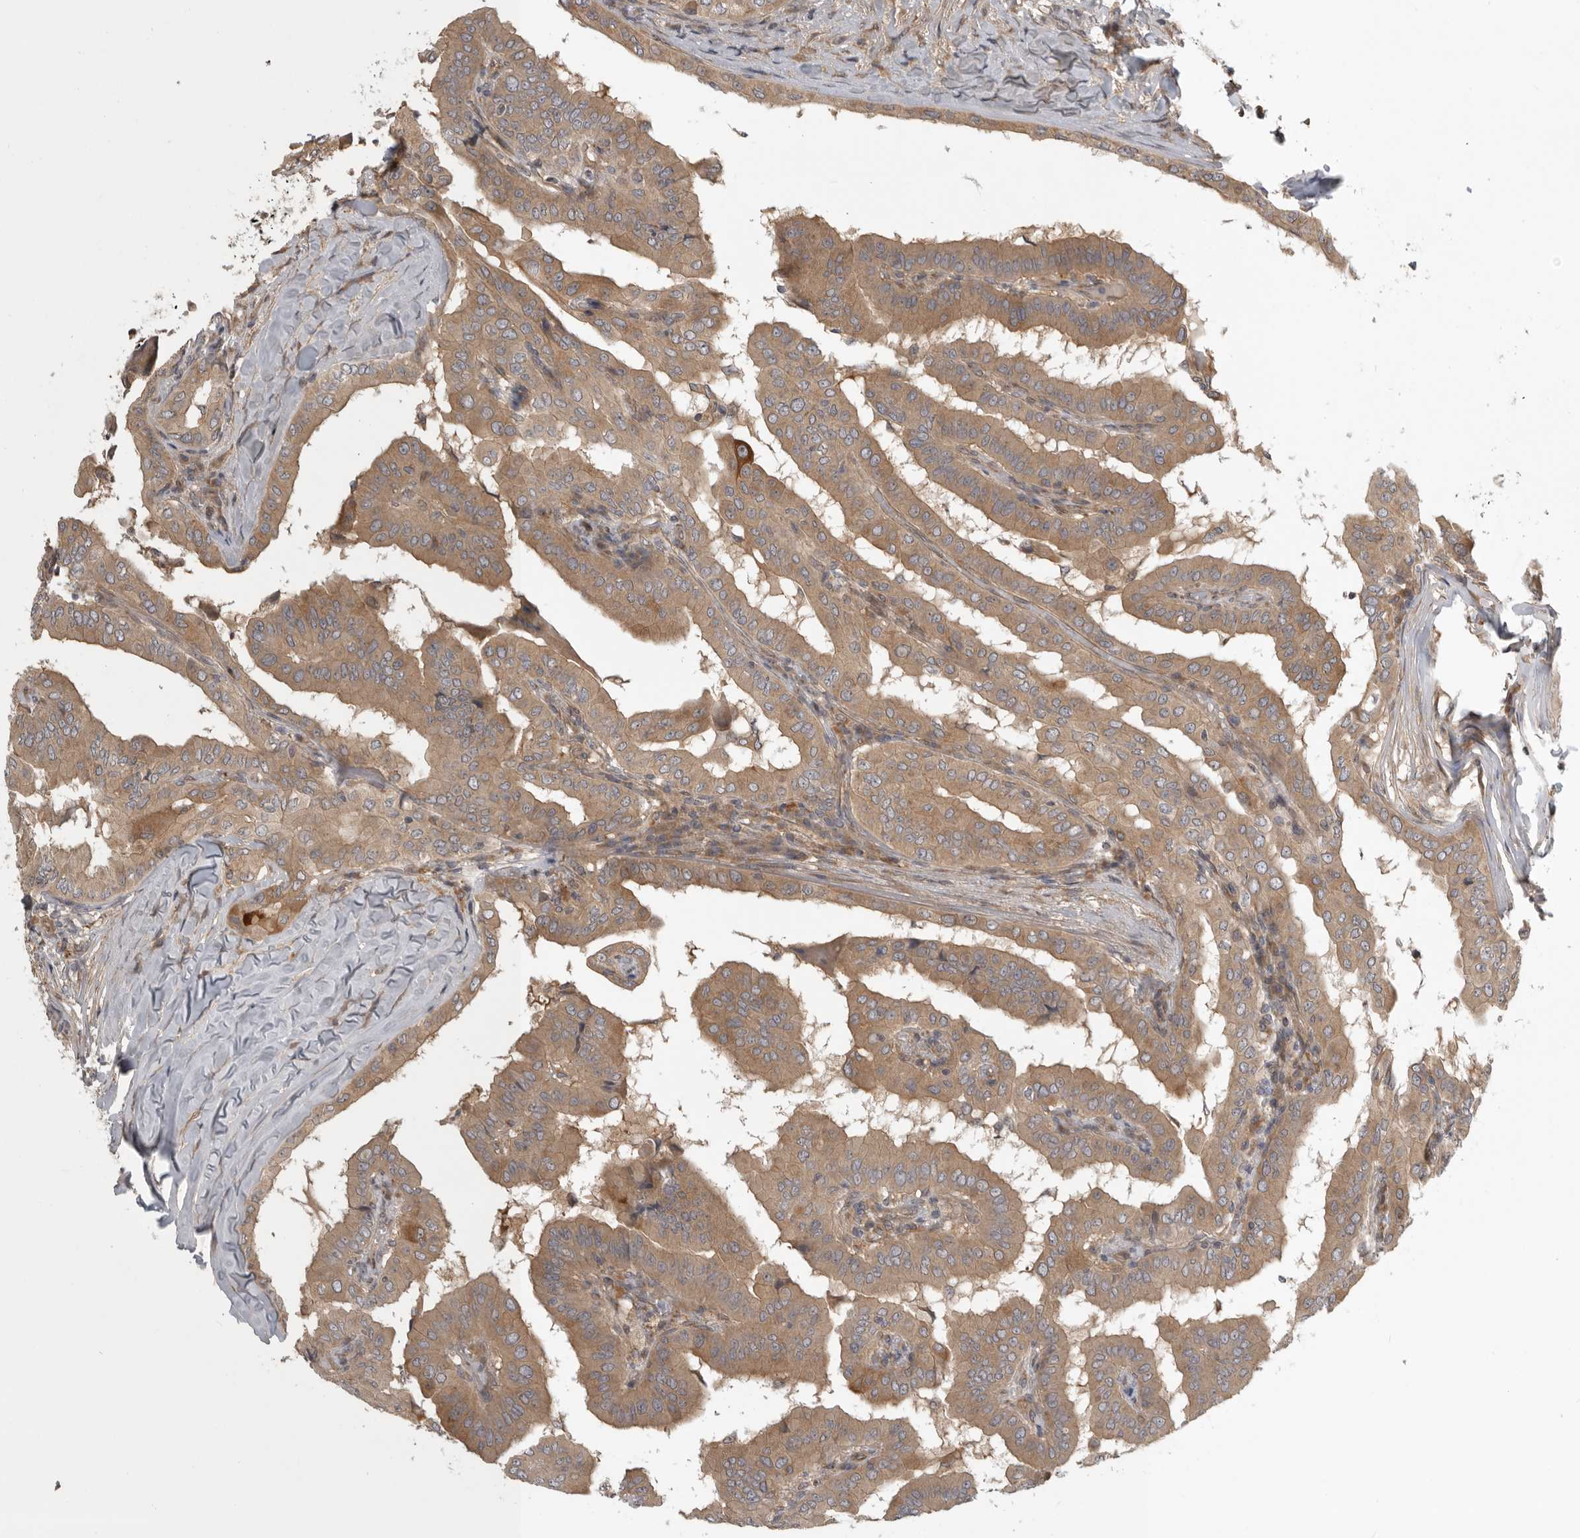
{"staining": {"intensity": "moderate", "quantity": ">75%", "location": "cytoplasmic/membranous"}, "tissue": "thyroid cancer", "cell_type": "Tumor cells", "image_type": "cancer", "snomed": [{"axis": "morphology", "description": "Papillary adenocarcinoma, NOS"}, {"axis": "topography", "description": "Thyroid gland"}], "caption": "A brown stain labels moderate cytoplasmic/membranous staining of a protein in thyroid cancer tumor cells. The staining is performed using DAB (3,3'-diaminobenzidine) brown chromogen to label protein expression. The nuclei are counter-stained blue using hematoxylin.", "gene": "CUEDC1", "patient": {"sex": "male", "age": 33}}